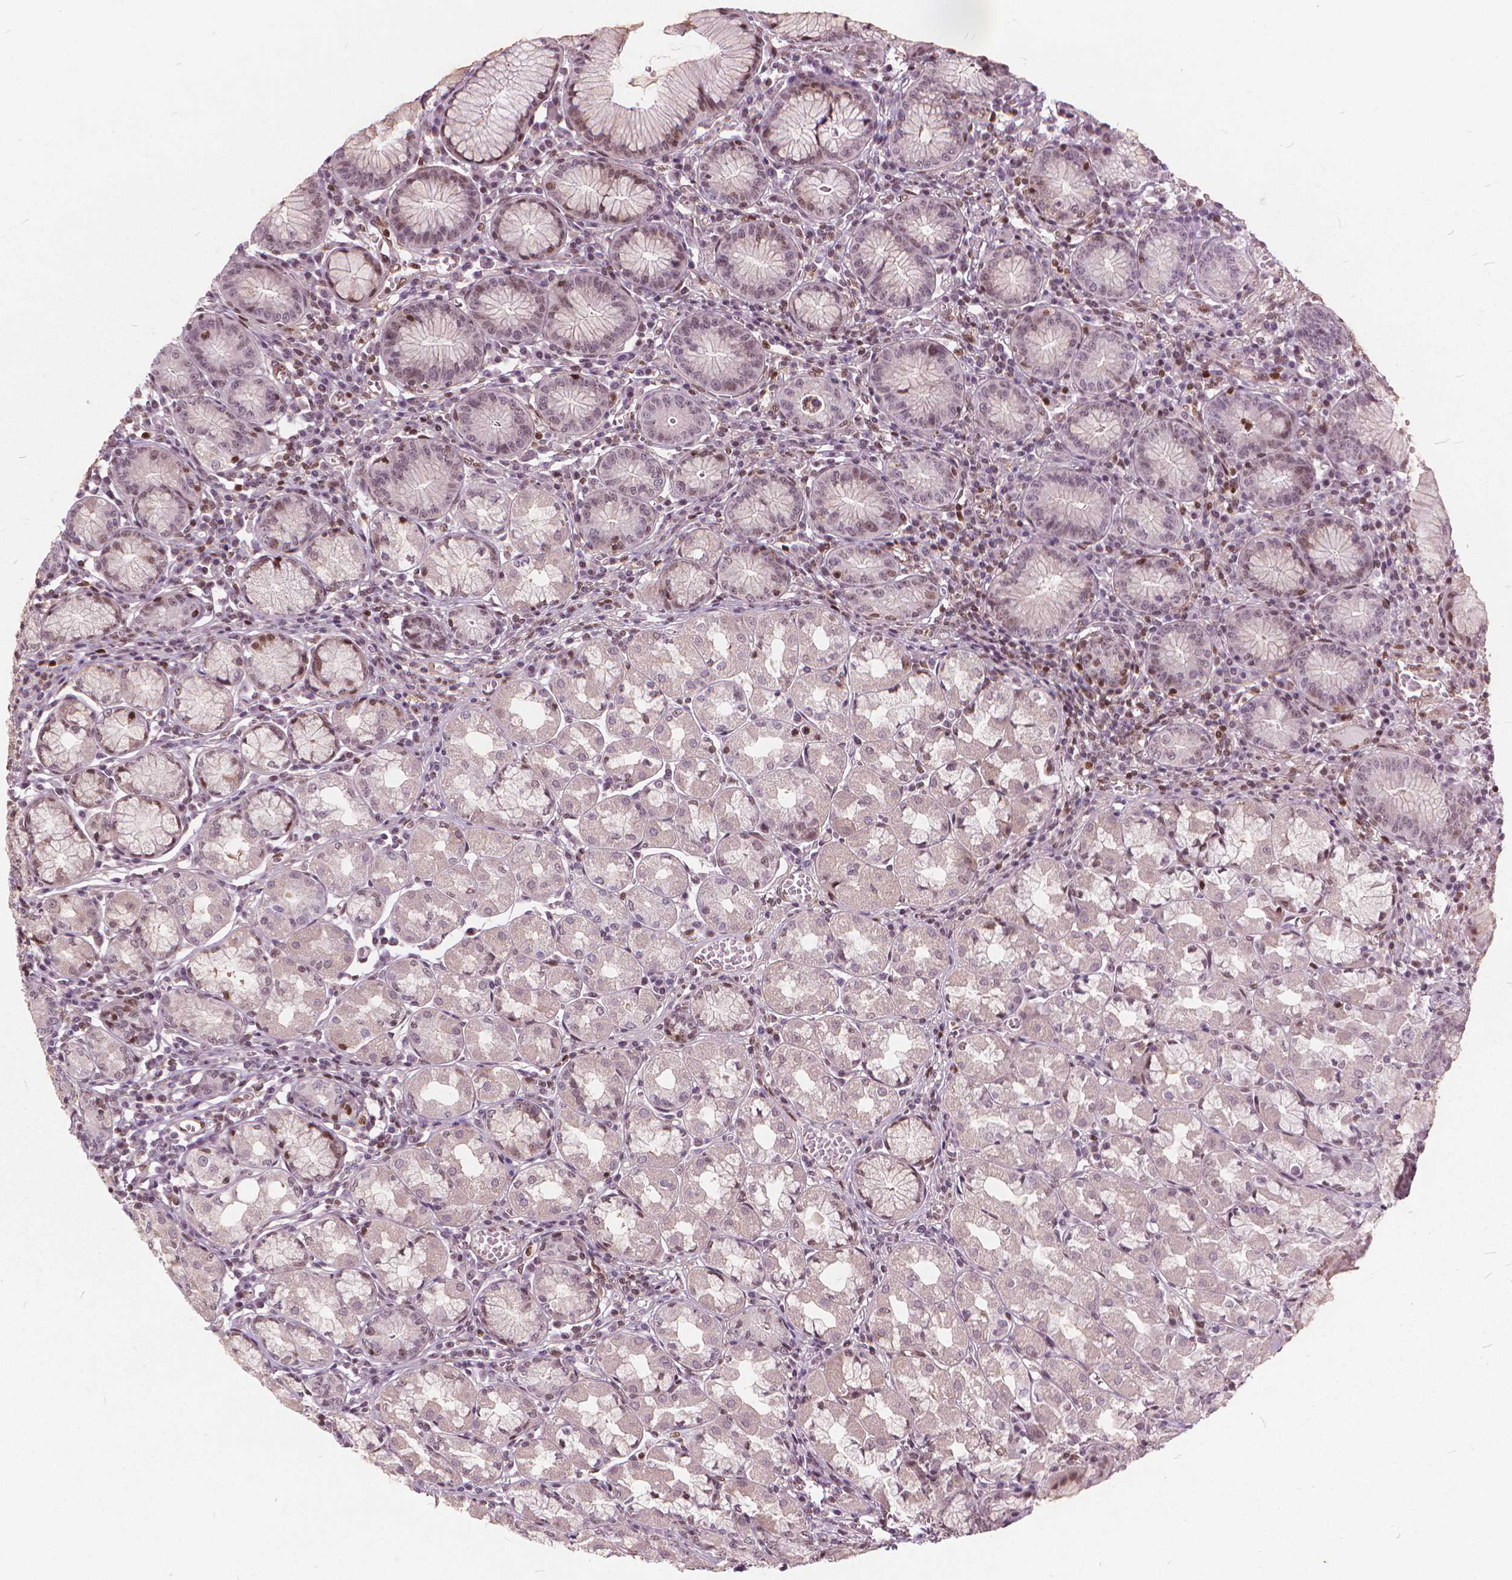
{"staining": {"intensity": "moderate", "quantity": "25%-75%", "location": "nuclear"}, "tissue": "stomach", "cell_type": "Glandular cells", "image_type": "normal", "snomed": [{"axis": "morphology", "description": "Normal tissue, NOS"}, {"axis": "topography", "description": "Stomach"}], "caption": "Immunohistochemistry (IHC) (DAB (3,3'-diaminobenzidine)) staining of normal human stomach shows moderate nuclear protein staining in approximately 25%-75% of glandular cells.", "gene": "STAT5B", "patient": {"sex": "male", "age": 55}}